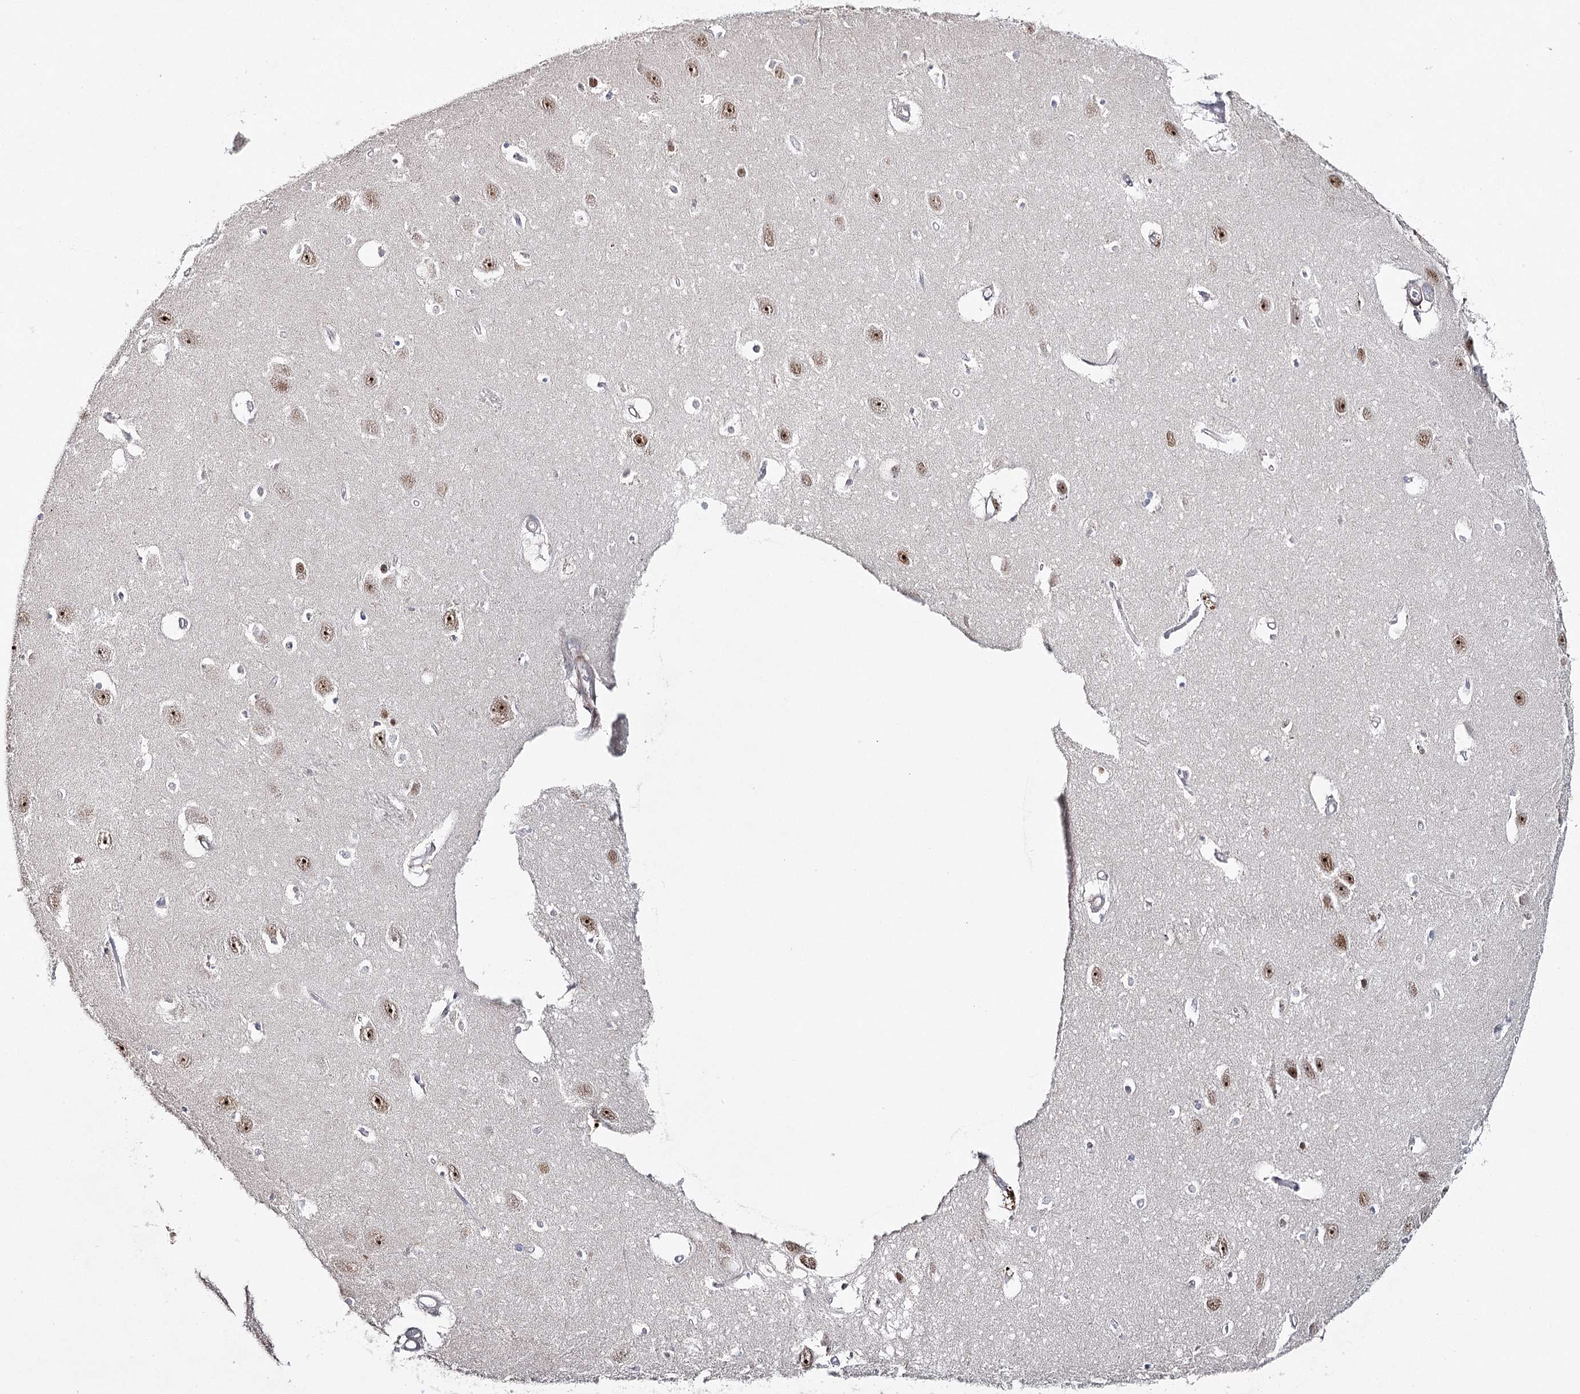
{"staining": {"intensity": "negative", "quantity": "none", "location": "none"}, "tissue": "hippocampus", "cell_type": "Glial cells", "image_type": "normal", "snomed": [{"axis": "morphology", "description": "Normal tissue, NOS"}, {"axis": "topography", "description": "Hippocampus"}], "caption": "A histopathology image of hippocampus stained for a protein shows no brown staining in glial cells. (DAB immunohistochemistry (IHC) visualized using brightfield microscopy, high magnification).", "gene": "ZC3H8", "patient": {"sex": "female", "age": 64}}